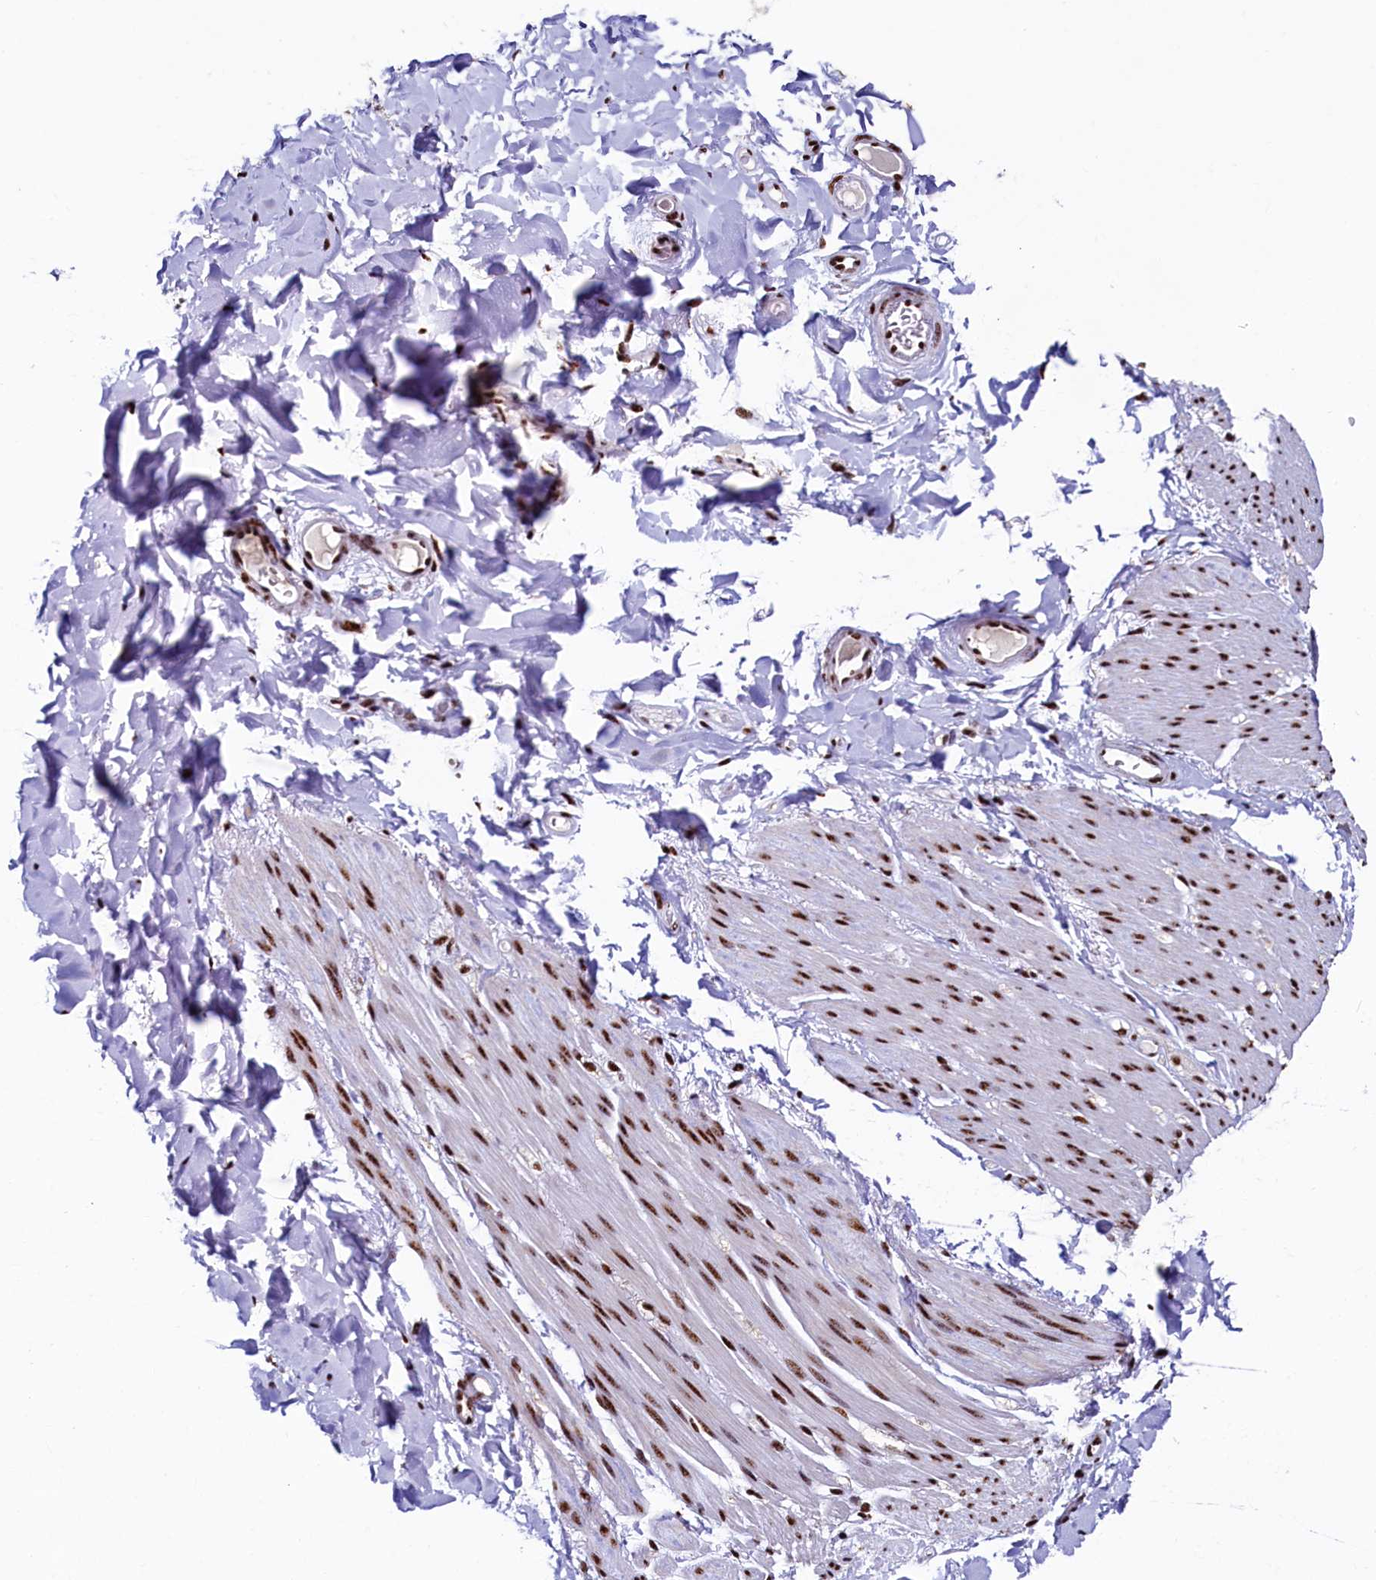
{"staining": {"intensity": "moderate", "quantity": "25%-75%", "location": "nuclear"}, "tissue": "soft tissue", "cell_type": "Chondrocytes", "image_type": "normal", "snomed": [{"axis": "morphology", "description": "Normal tissue, NOS"}, {"axis": "topography", "description": "Colon"}, {"axis": "topography", "description": "Peripheral nerve tissue"}], "caption": "Moderate nuclear staining for a protein is identified in about 25%-75% of chondrocytes of benign soft tissue using immunohistochemistry.", "gene": "SRRM2", "patient": {"sex": "female", "age": 61}}